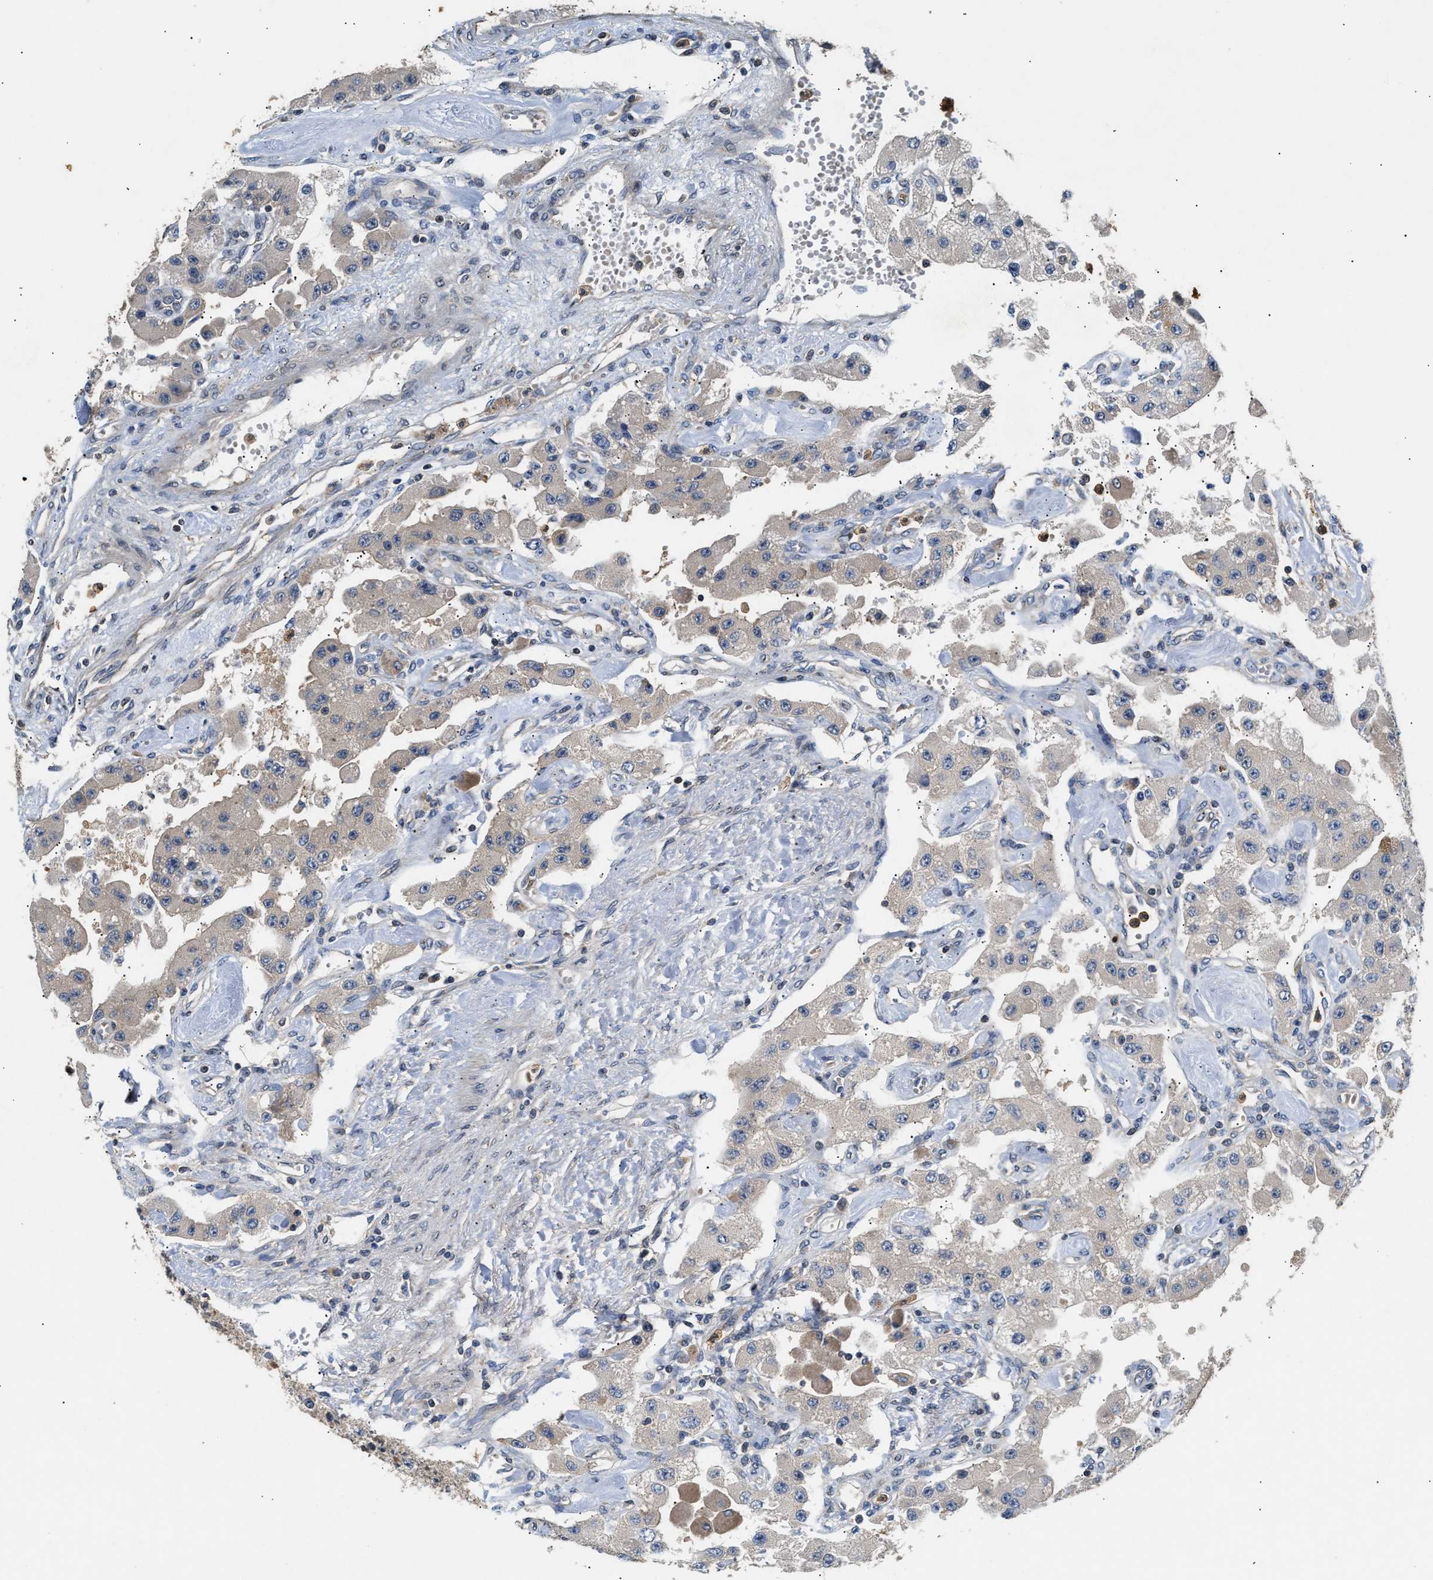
{"staining": {"intensity": "negative", "quantity": "none", "location": "none"}, "tissue": "carcinoid", "cell_type": "Tumor cells", "image_type": "cancer", "snomed": [{"axis": "morphology", "description": "Carcinoid, malignant, NOS"}, {"axis": "topography", "description": "Pancreas"}], "caption": "This histopathology image is of carcinoid (malignant) stained with IHC to label a protein in brown with the nuclei are counter-stained blue. There is no staining in tumor cells.", "gene": "CHUK", "patient": {"sex": "male", "age": 41}}